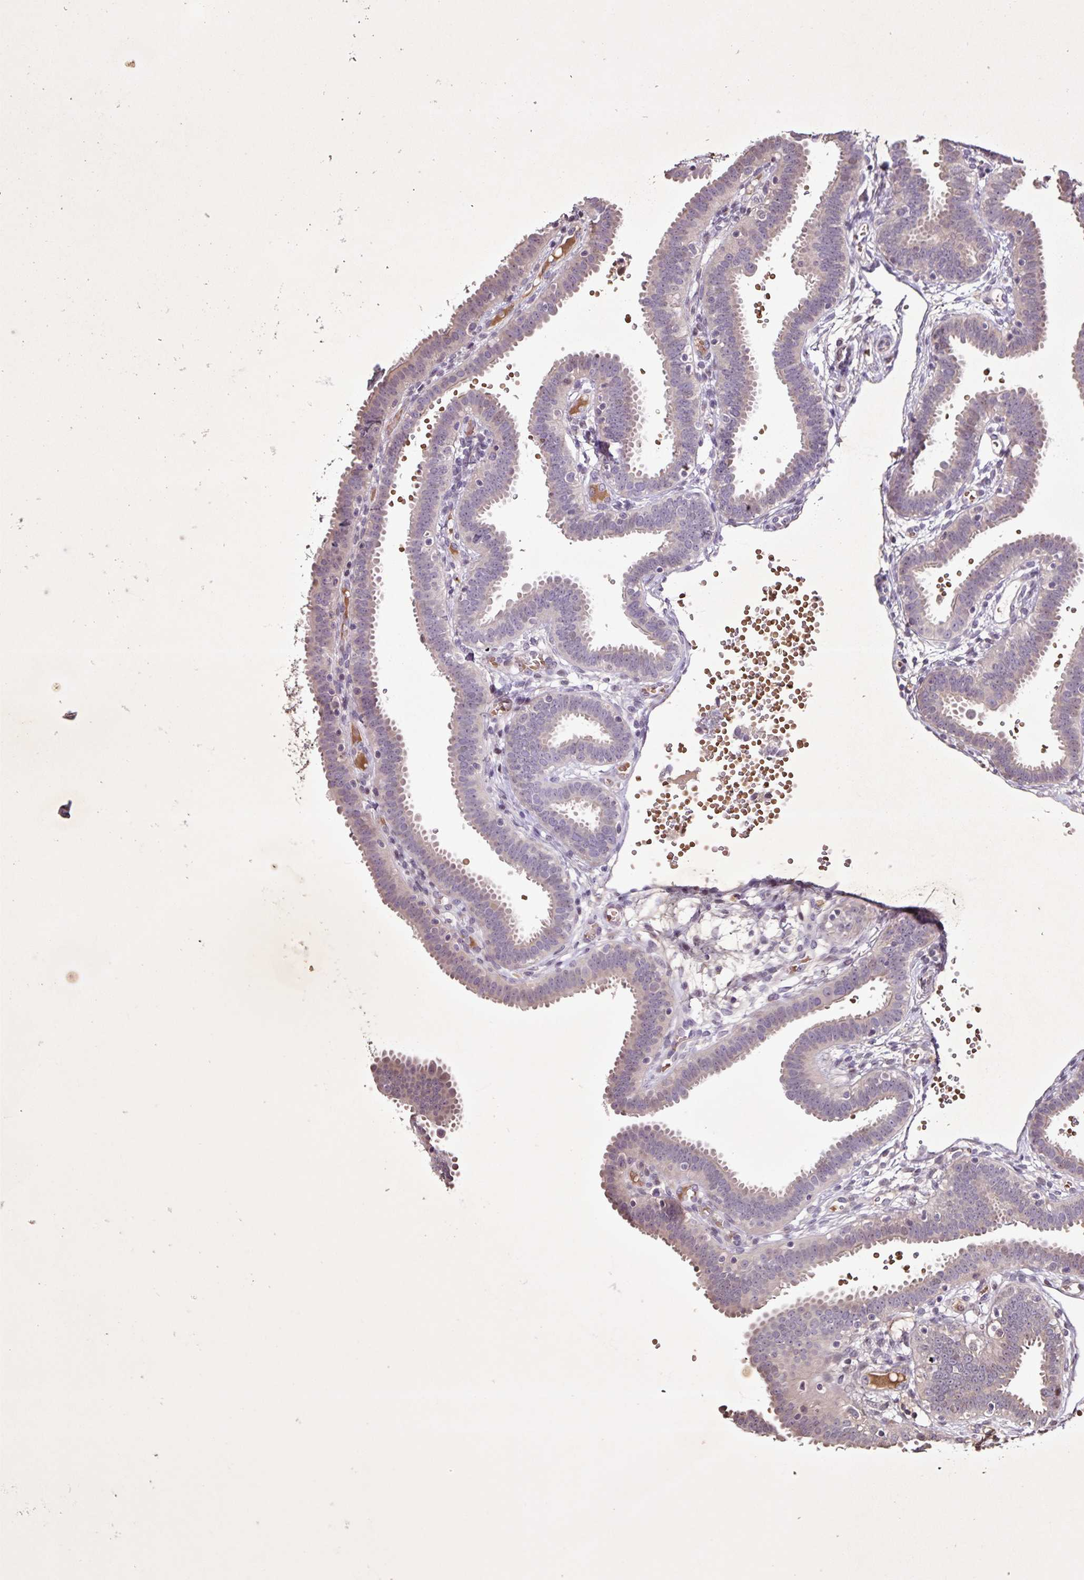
{"staining": {"intensity": "weak", "quantity": "25%-75%", "location": "cytoplasmic/membranous,nuclear"}, "tissue": "fallopian tube", "cell_type": "Glandular cells", "image_type": "normal", "snomed": [{"axis": "morphology", "description": "Normal tissue, NOS"}, {"axis": "topography", "description": "Fallopian tube"}], "caption": "The image demonstrates staining of benign fallopian tube, revealing weak cytoplasmic/membranous,nuclear protein positivity (brown color) within glandular cells.", "gene": "GDF2", "patient": {"sex": "female", "age": 37}}